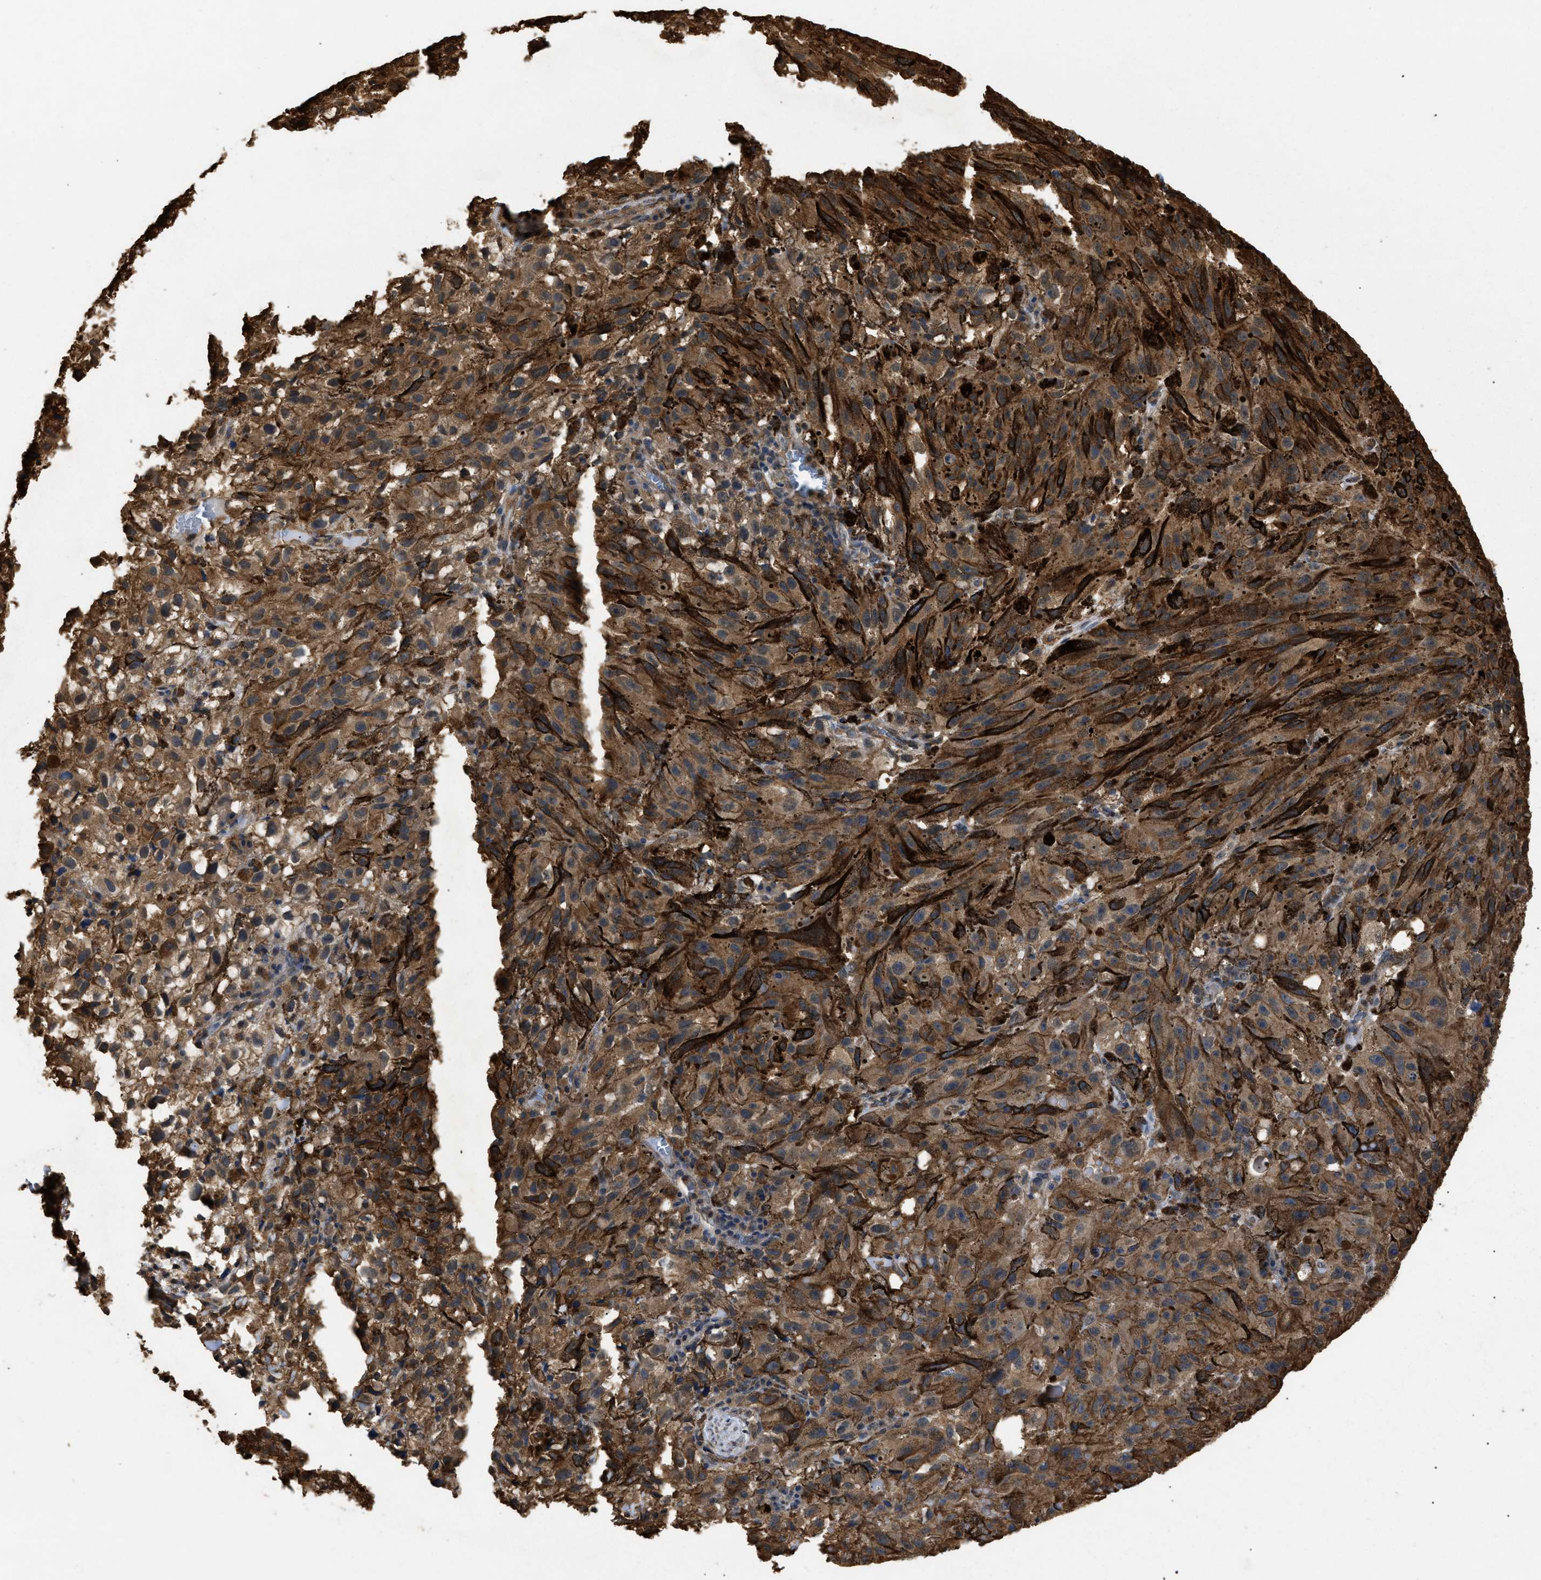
{"staining": {"intensity": "moderate", "quantity": ">75%", "location": "cytoplasmic/membranous"}, "tissue": "melanoma", "cell_type": "Tumor cells", "image_type": "cancer", "snomed": [{"axis": "morphology", "description": "Malignant melanoma, NOS"}, {"axis": "topography", "description": "Skin"}], "caption": "This micrograph shows immunohistochemistry staining of human malignant melanoma, with medium moderate cytoplasmic/membranous positivity in approximately >75% of tumor cells.", "gene": "CALM1", "patient": {"sex": "female", "age": 104}}